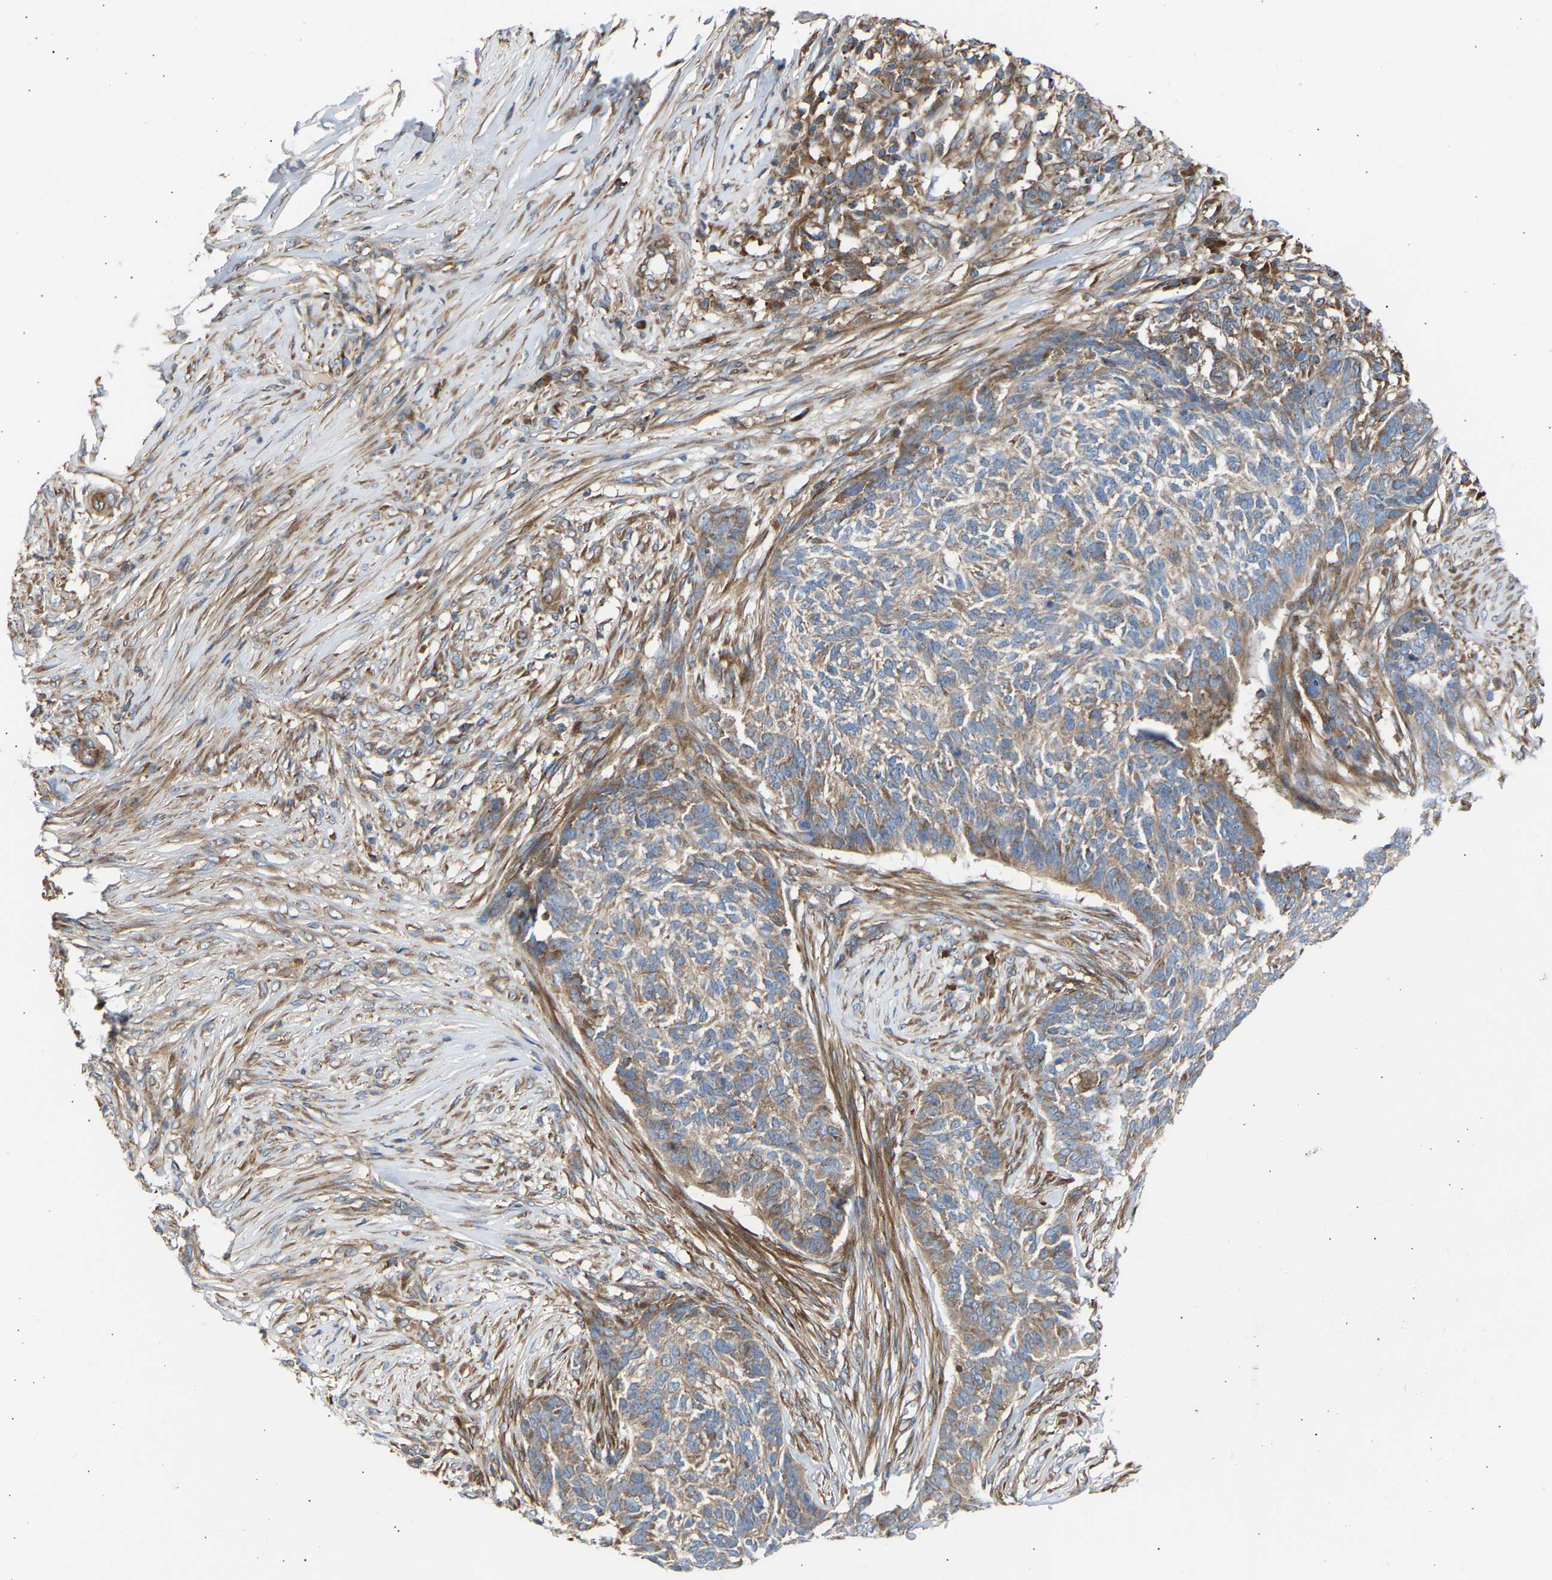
{"staining": {"intensity": "moderate", "quantity": "25%-75%", "location": "cytoplasmic/membranous"}, "tissue": "skin cancer", "cell_type": "Tumor cells", "image_type": "cancer", "snomed": [{"axis": "morphology", "description": "Basal cell carcinoma"}, {"axis": "topography", "description": "Skin"}], "caption": "About 25%-75% of tumor cells in human skin cancer (basal cell carcinoma) display moderate cytoplasmic/membranous protein positivity as visualized by brown immunohistochemical staining.", "gene": "GCN1", "patient": {"sex": "male", "age": 85}}